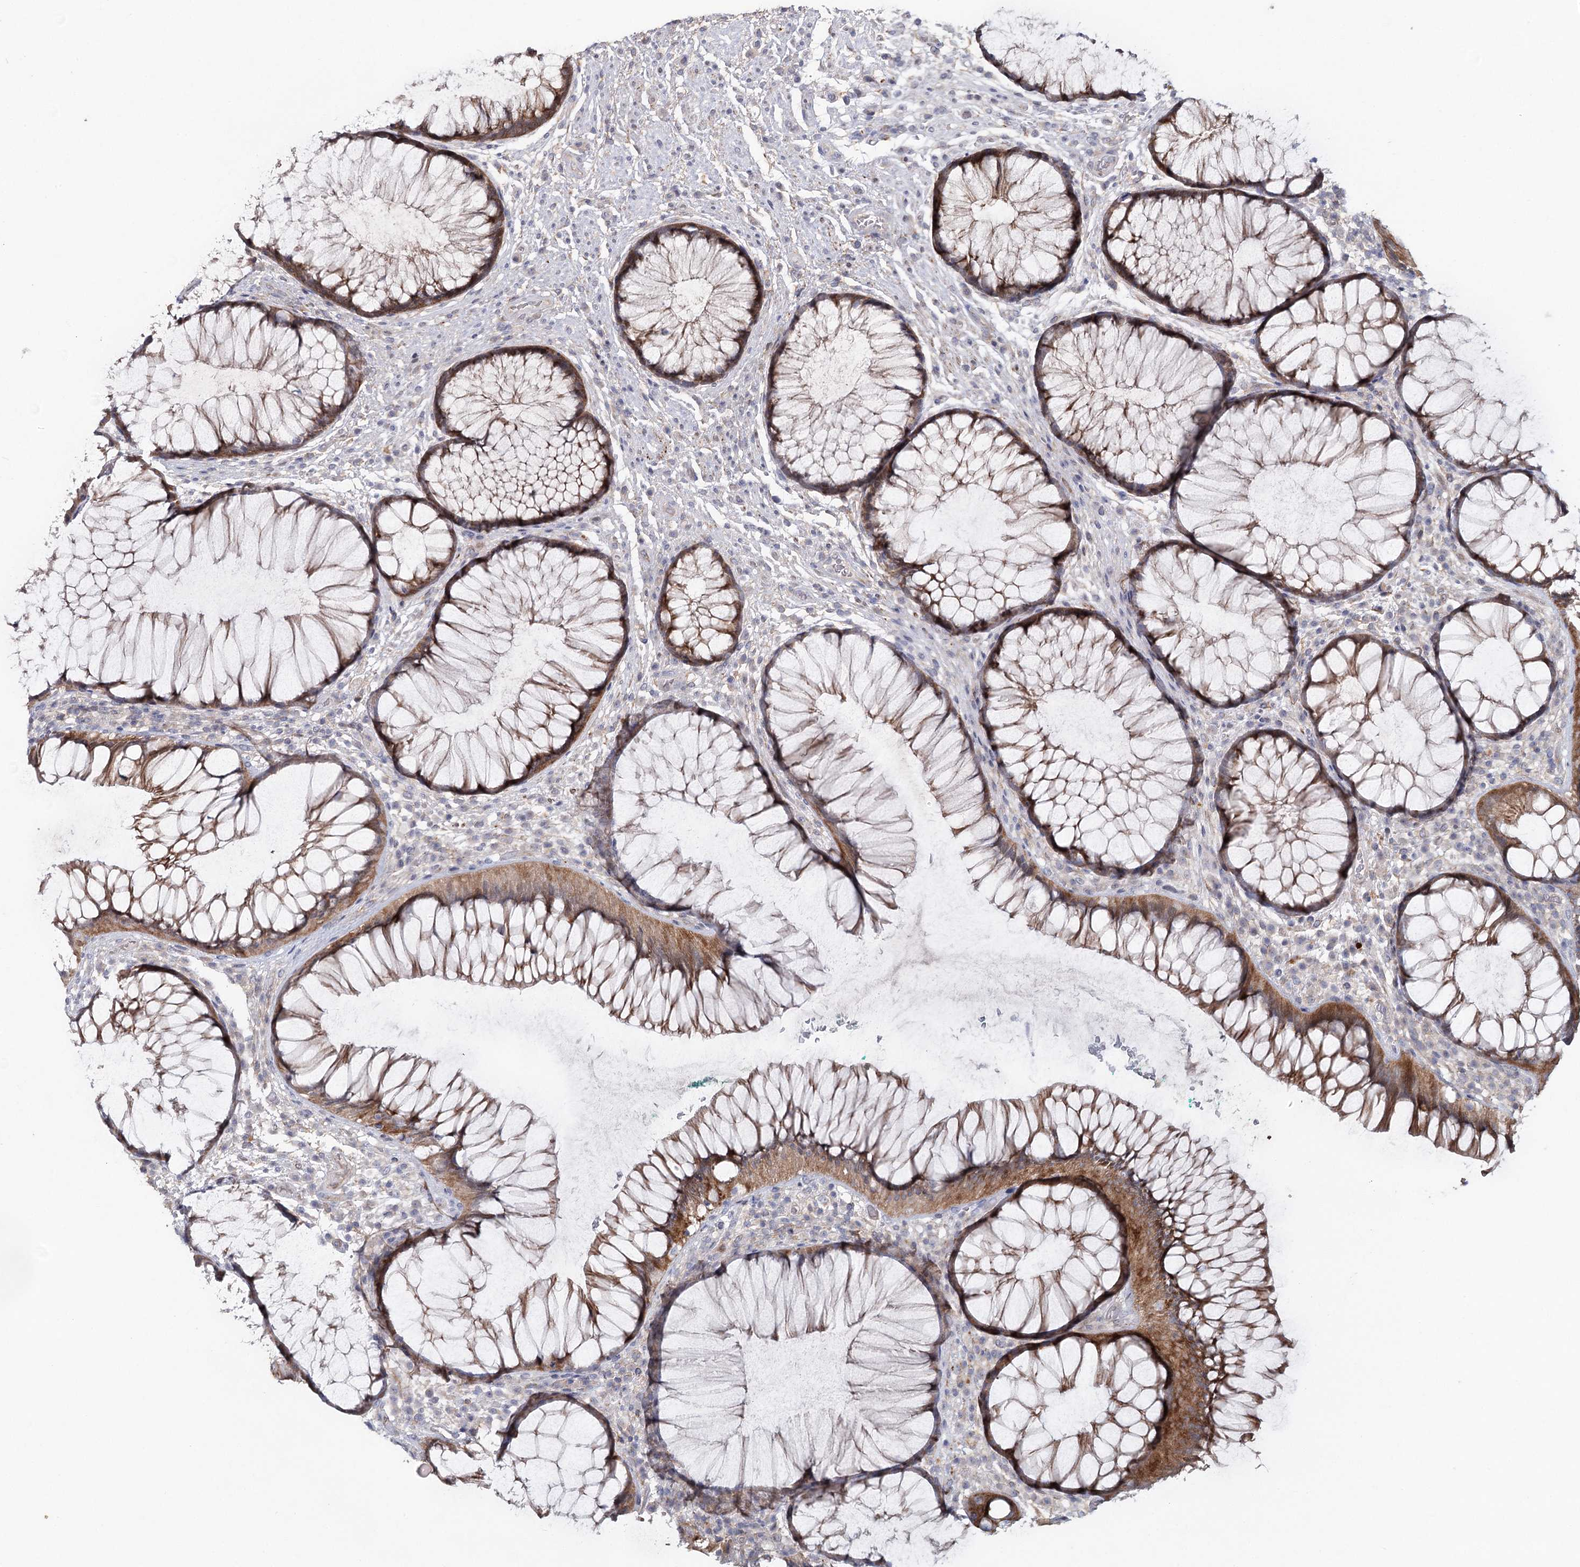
{"staining": {"intensity": "moderate", "quantity": ">75%", "location": "cytoplasmic/membranous"}, "tissue": "rectum", "cell_type": "Glandular cells", "image_type": "normal", "snomed": [{"axis": "morphology", "description": "Normal tissue, NOS"}, {"axis": "topography", "description": "Rectum"}], "caption": "Immunohistochemistry (IHC) of benign rectum demonstrates medium levels of moderate cytoplasmic/membranous staining in about >75% of glandular cells. (Stains: DAB in brown, nuclei in blue, Microscopy: brightfield microscopy at high magnification).", "gene": "MAP3K13", "patient": {"sex": "male", "age": 51}}